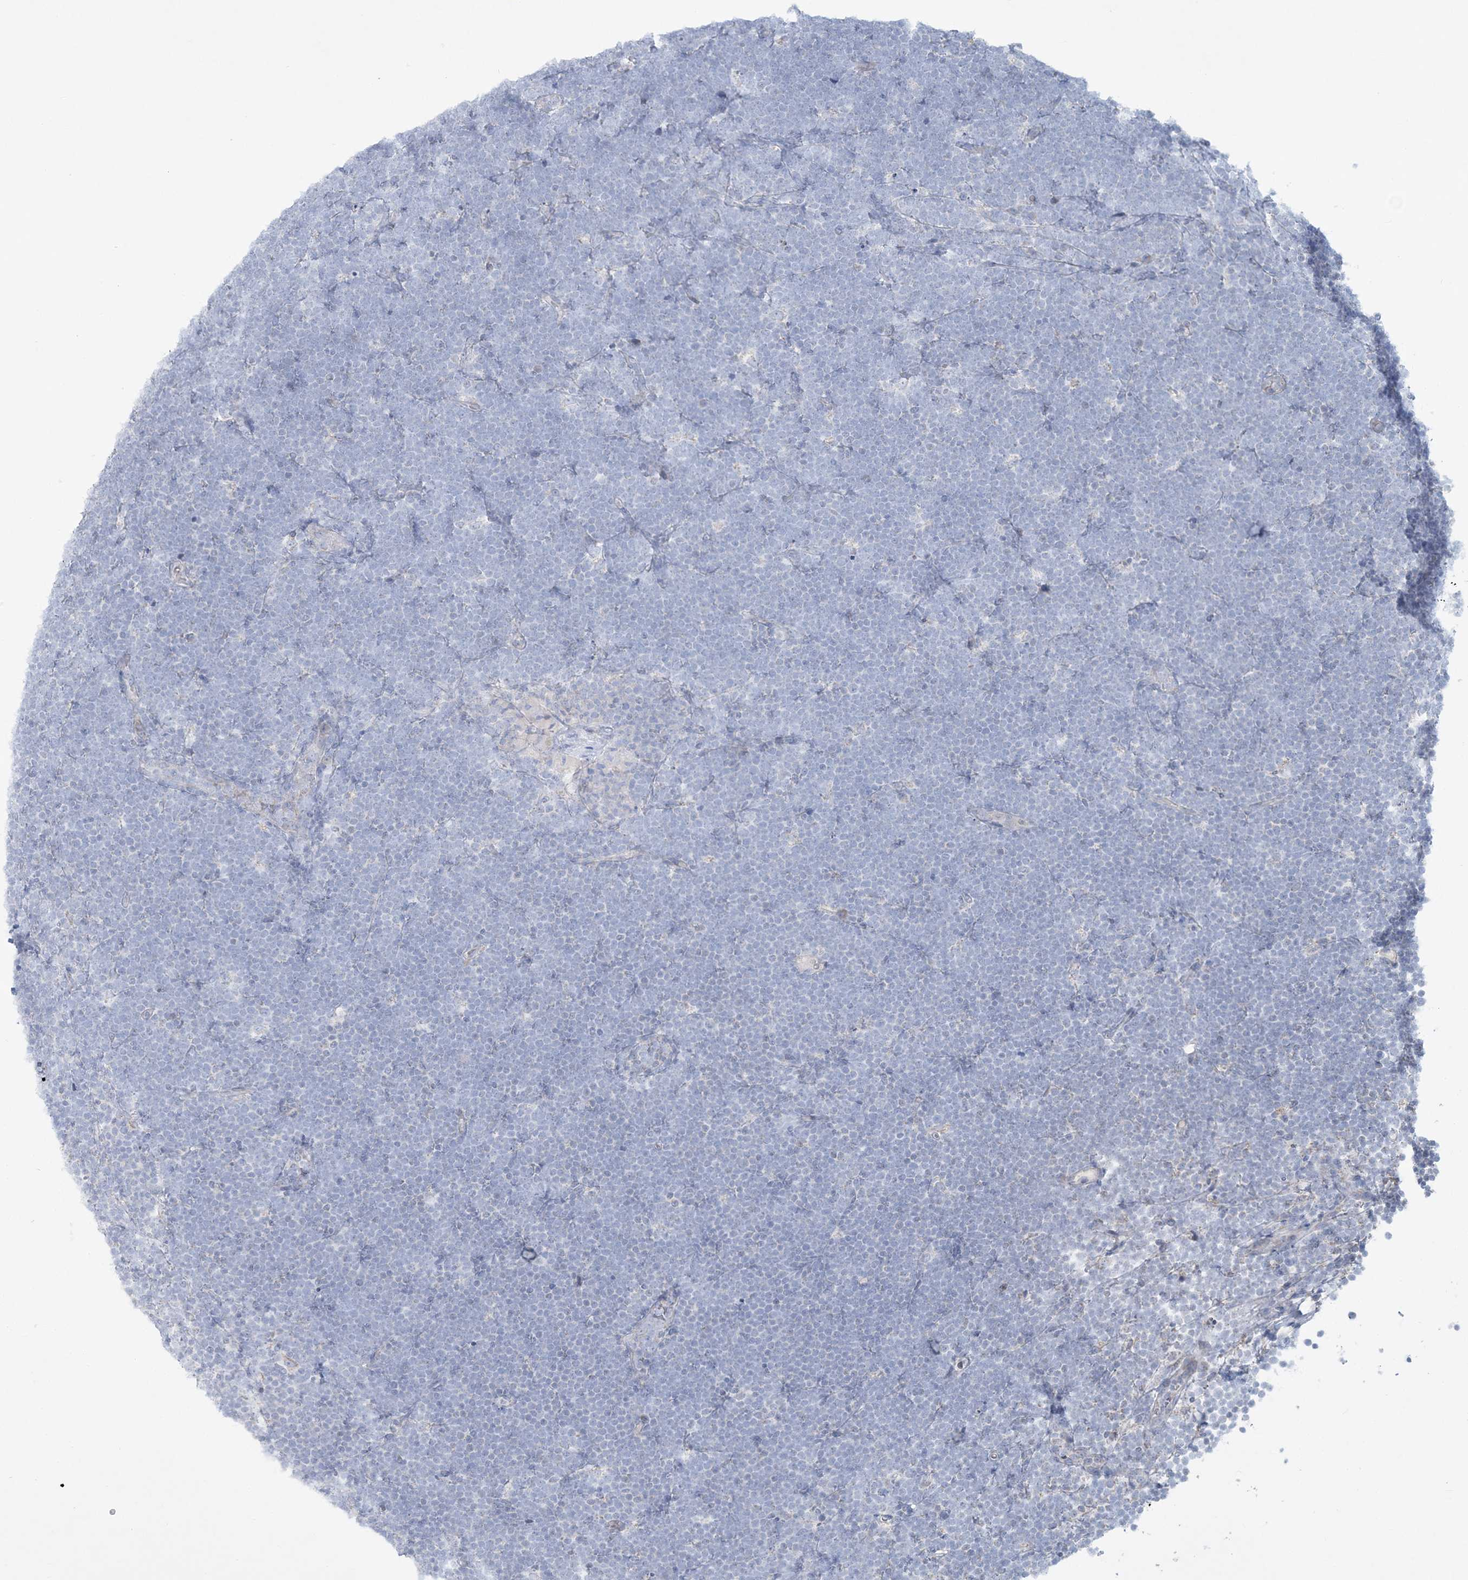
{"staining": {"intensity": "negative", "quantity": "none", "location": "none"}, "tissue": "lymphoma", "cell_type": "Tumor cells", "image_type": "cancer", "snomed": [{"axis": "morphology", "description": "Malignant lymphoma, non-Hodgkin's type, High grade"}, {"axis": "topography", "description": "Lymph node"}], "caption": "A high-resolution micrograph shows IHC staining of high-grade malignant lymphoma, non-Hodgkin's type, which reveals no significant expression in tumor cells.", "gene": "TBC1D7", "patient": {"sex": "male", "age": 13}}